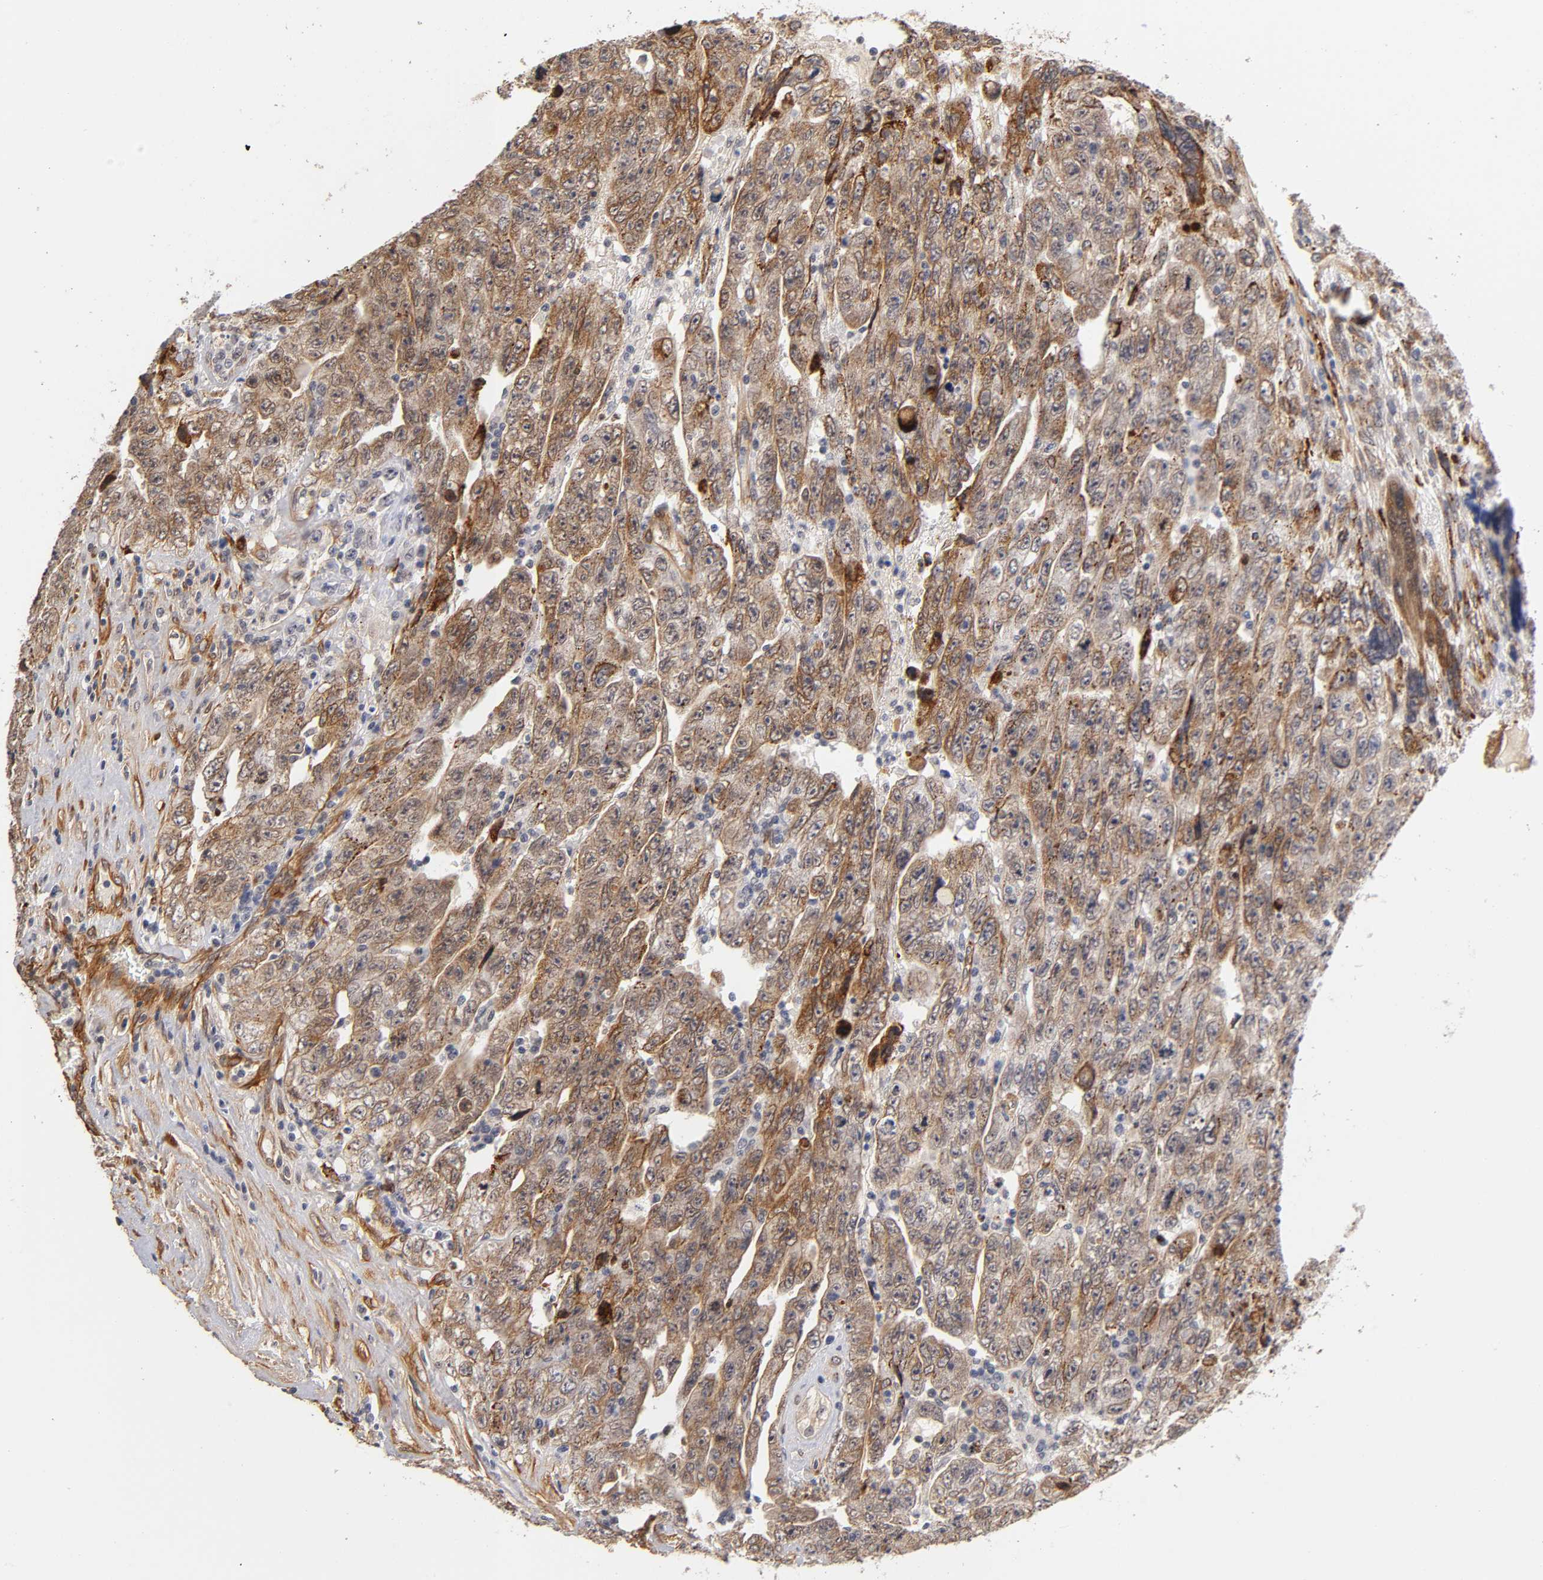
{"staining": {"intensity": "moderate", "quantity": ">75%", "location": "cytoplasmic/membranous"}, "tissue": "testis cancer", "cell_type": "Tumor cells", "image_type": "cancer", "snomed": [{"axis": "morphology", "description": "Carcinoma, Embryonal, NOS"}, {"axis": "topography", "description": "Testis"}], "caption": "Immunohistochemical staining of embryonal carcinoma (testis) demonstrates medium levels of moderate cytoplasmic/membranous protein expression in about >75% of tumor cells.", "gene": "LAMB1", "patient": {"sex": "male", "age": 28}}